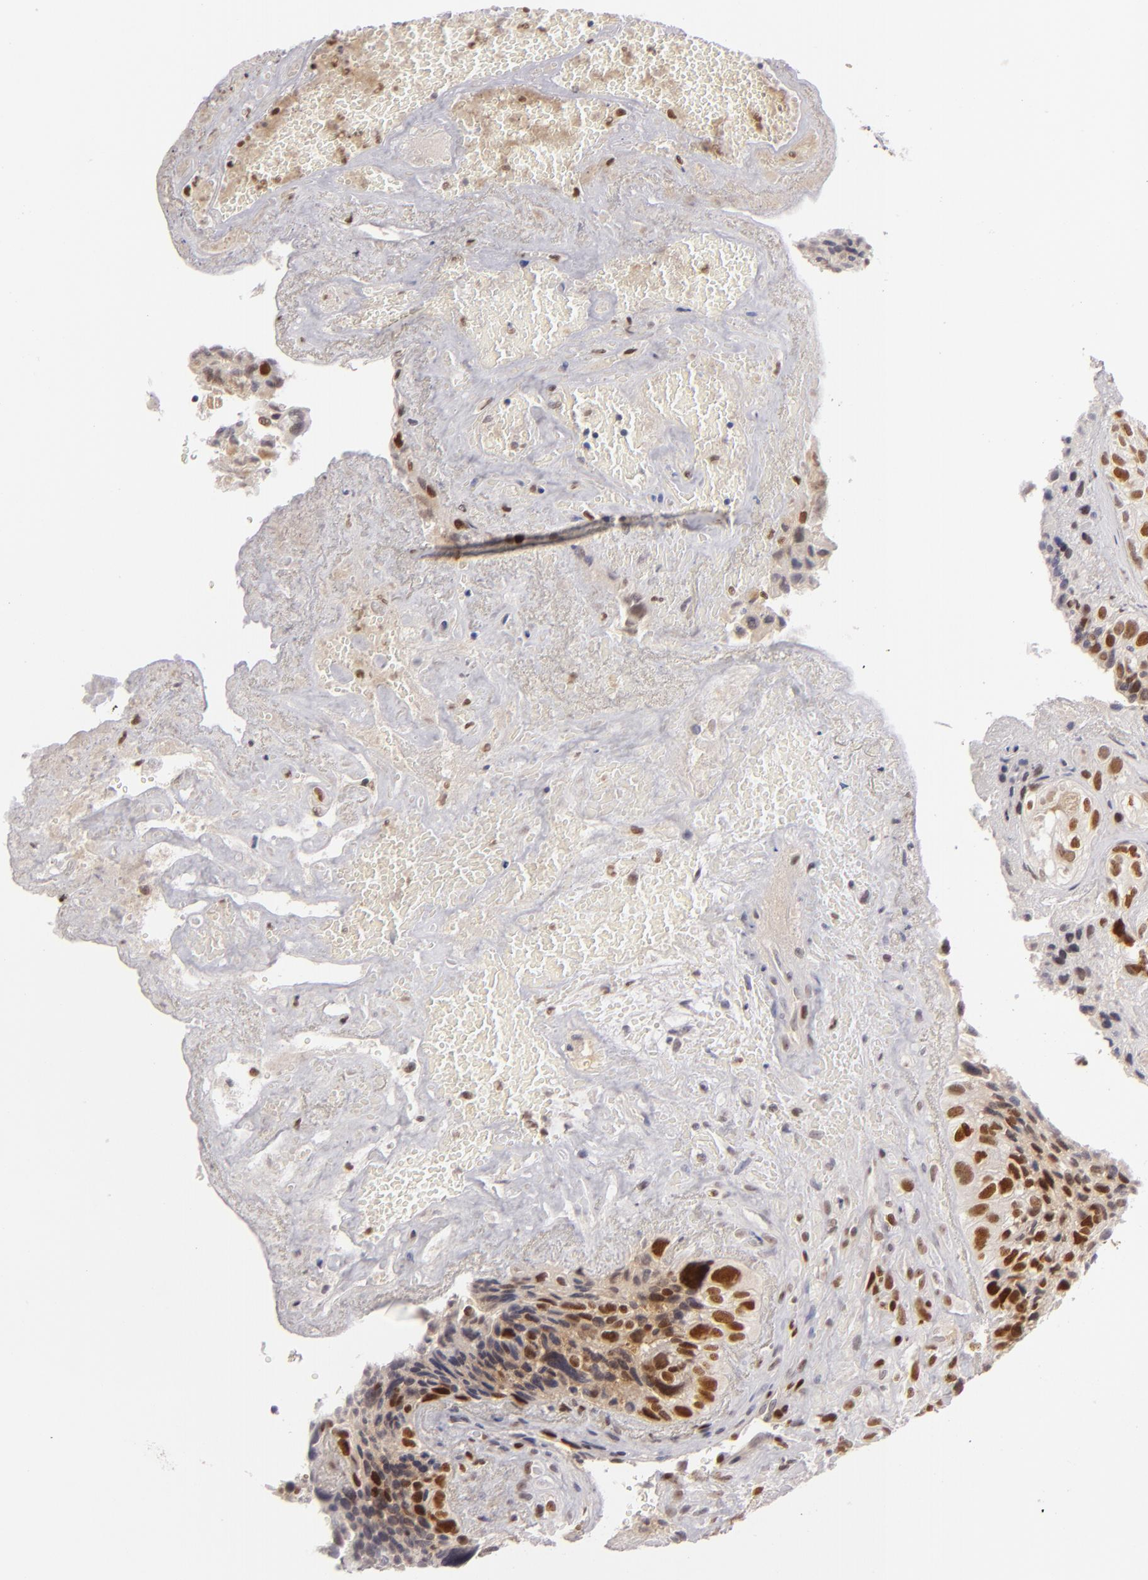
{"staining": {"intensity": "strong", "quantity": ">75%", "location": "nuclear"}, "tissue": "breast cancer", "cell_type": "Tumor cells", "image_type": "cancer", "snomed": [{"axis": "morphology", "description": "Neoplasm, malignant, NOS"}, {"axis": "topography", "description": "Breast"}], "caption": "Protein analysis of breast cancer (malignant neoplasm) tissue reveals strong nuclear staining in about >75% of tumor cells. The protein is shown in brown color, while the nuclei are stained blue.", "gene": "FEN1", "patient": {"sex": "female", "age": 50}}